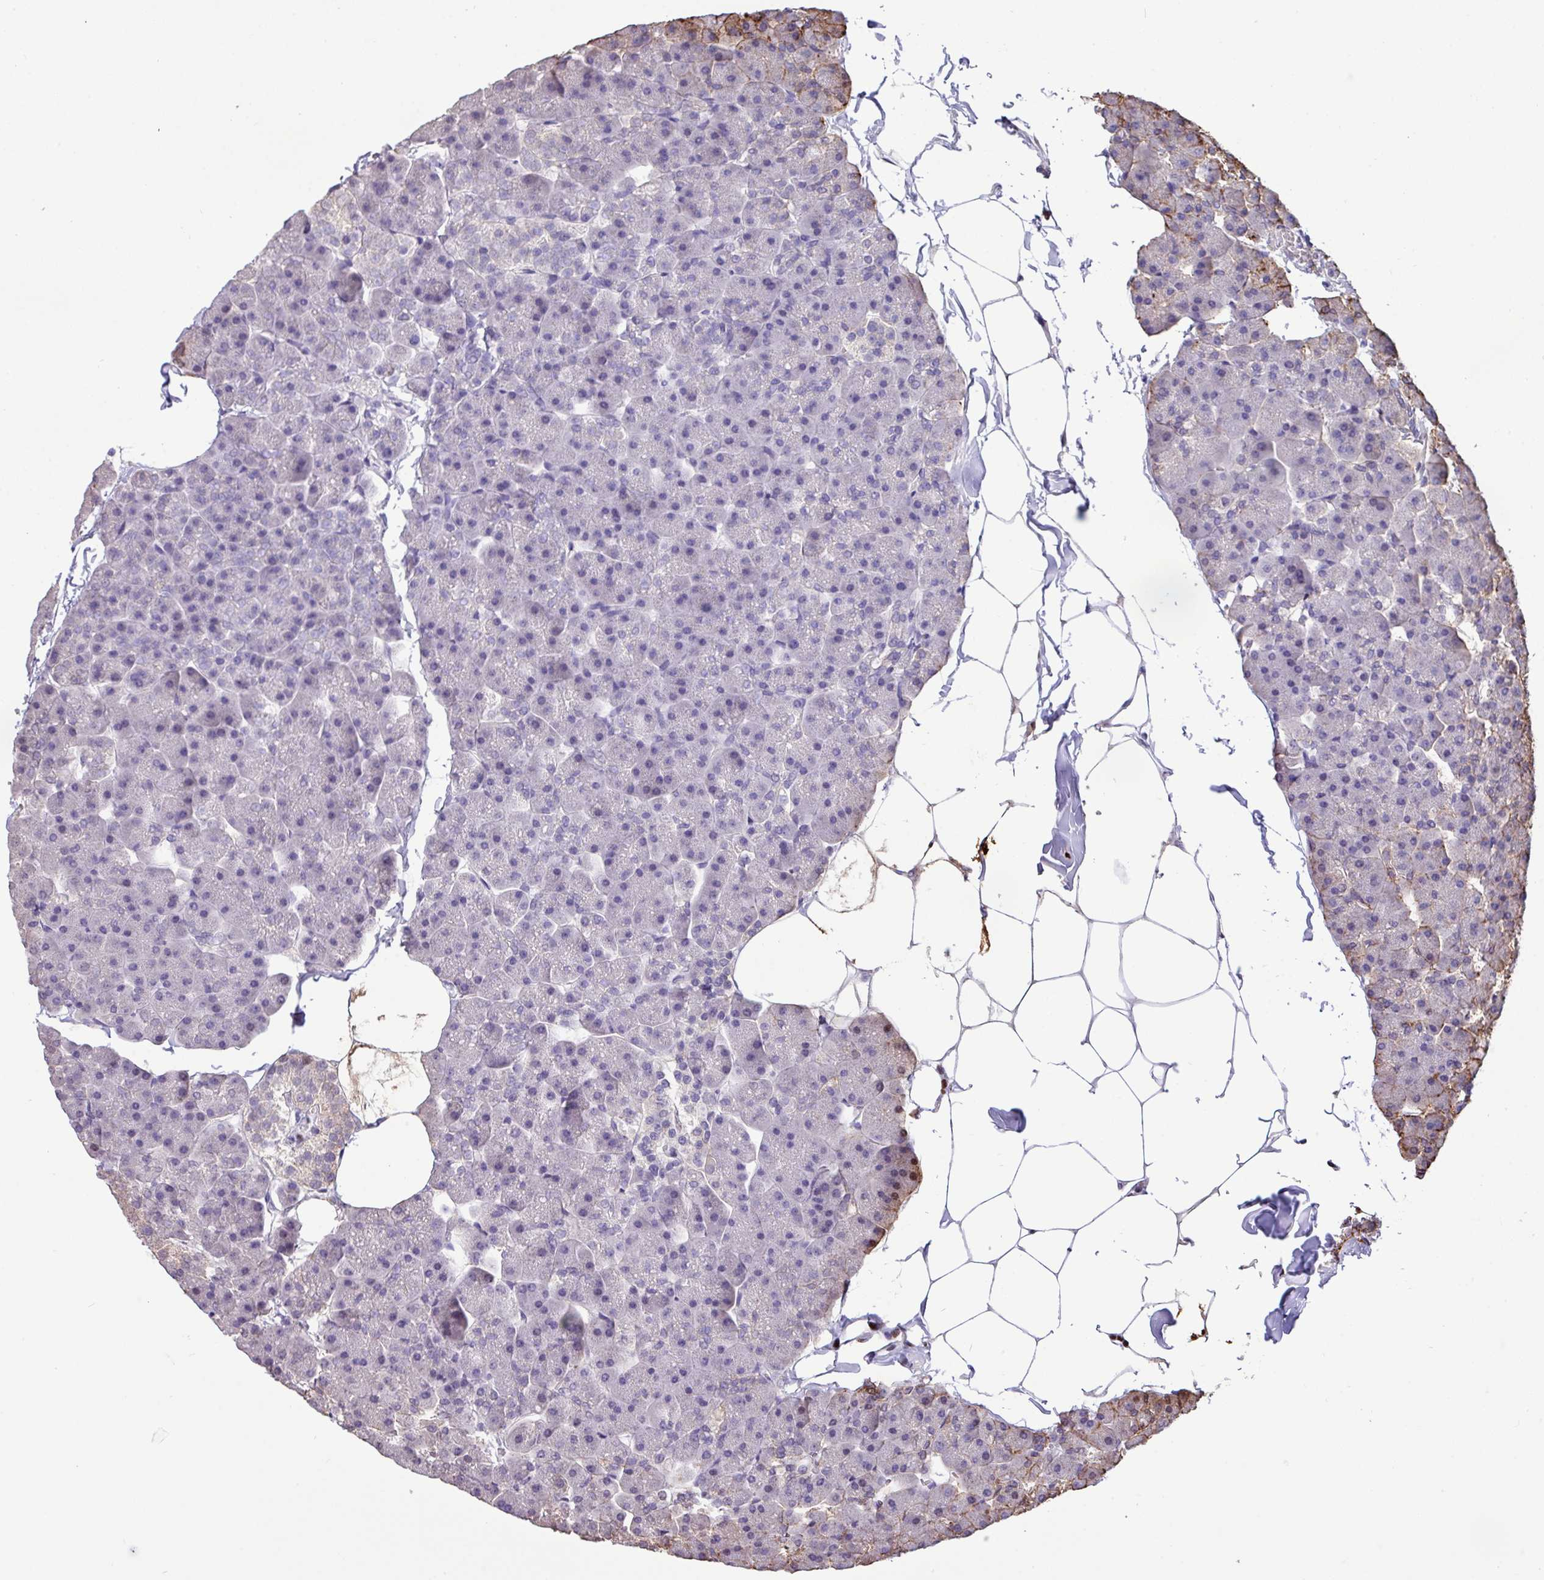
{"staining": {"intensity": "moderate", "quantity": "<25%", "location": "cytoplasmic/membranous"}, "tissue": "pancreas", "cell_type": "Exocrine glandular cells", "image_type": "normal", "snomed": [{"axis": "morphology", "description": "Normal tissue, NOS"}, {"axis": "topography", "description": "Pancreas"}], "caption": "Exocrine glandular cells display low levels of moderate cytoplasmic/membranous expression in about <25% of cells in unremarkable pancreas.", "gene": "EPCAM", "patient": {"sex": "male", "age": 35}}